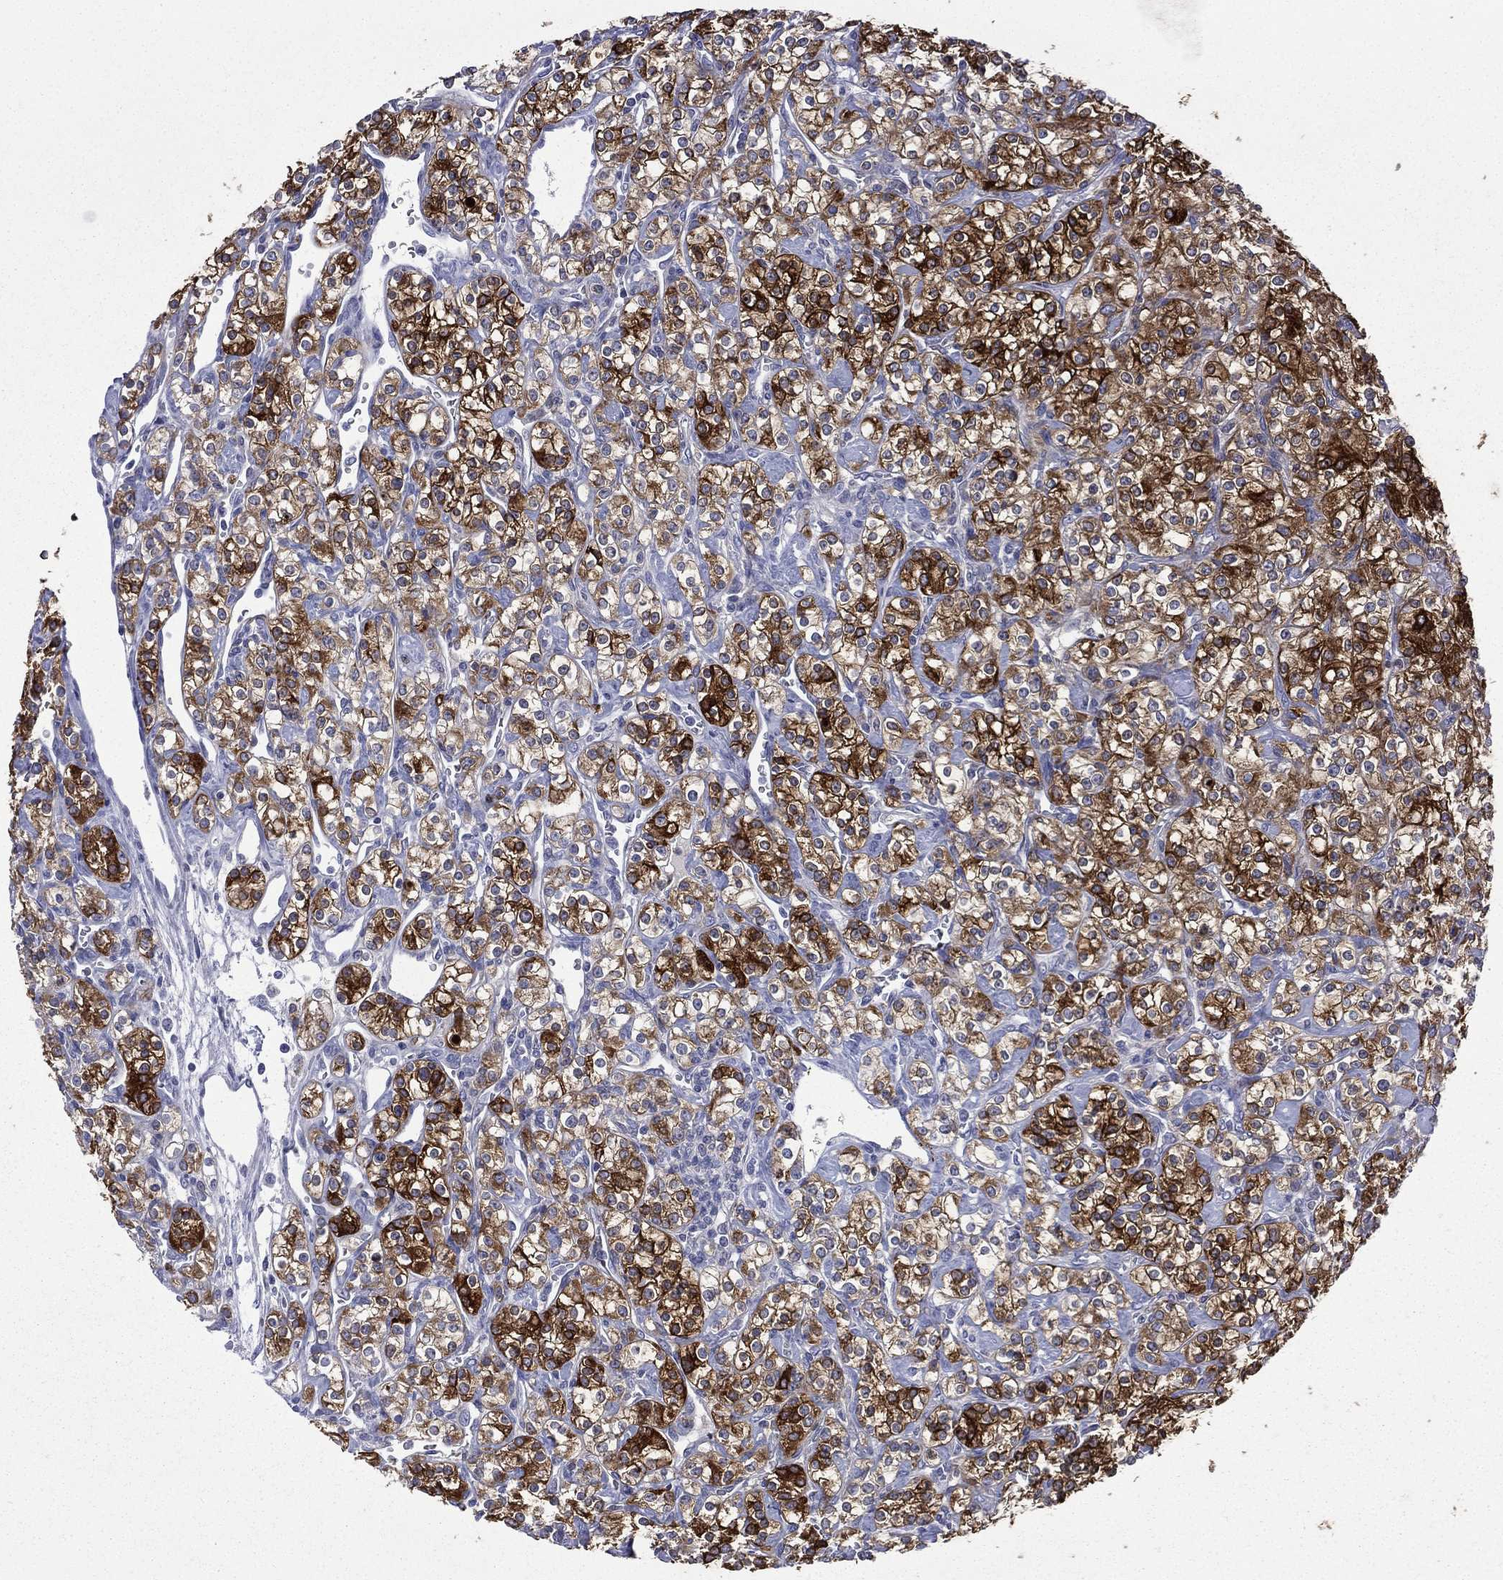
{"staining": {"intensity": "strong", "quantity": ">75%", "location": "cytoplasmic/membranous"}, "tissue": "renal cancer", "cell_type": "Tumor cells", "image_type": "cancer", "snomed": [{"axis": "morphology", "description": "Adenocarcinoma, NOS"}, {"axis": "topography", "description": "Kidney"}], "caption": "Adenocarcinoma (renal) tissue displays strong cytoplasmic/membranous expression in approximately >75% of tumor cells", "gene": "CES2", "patient": {"sex": "male", "age": 77}}